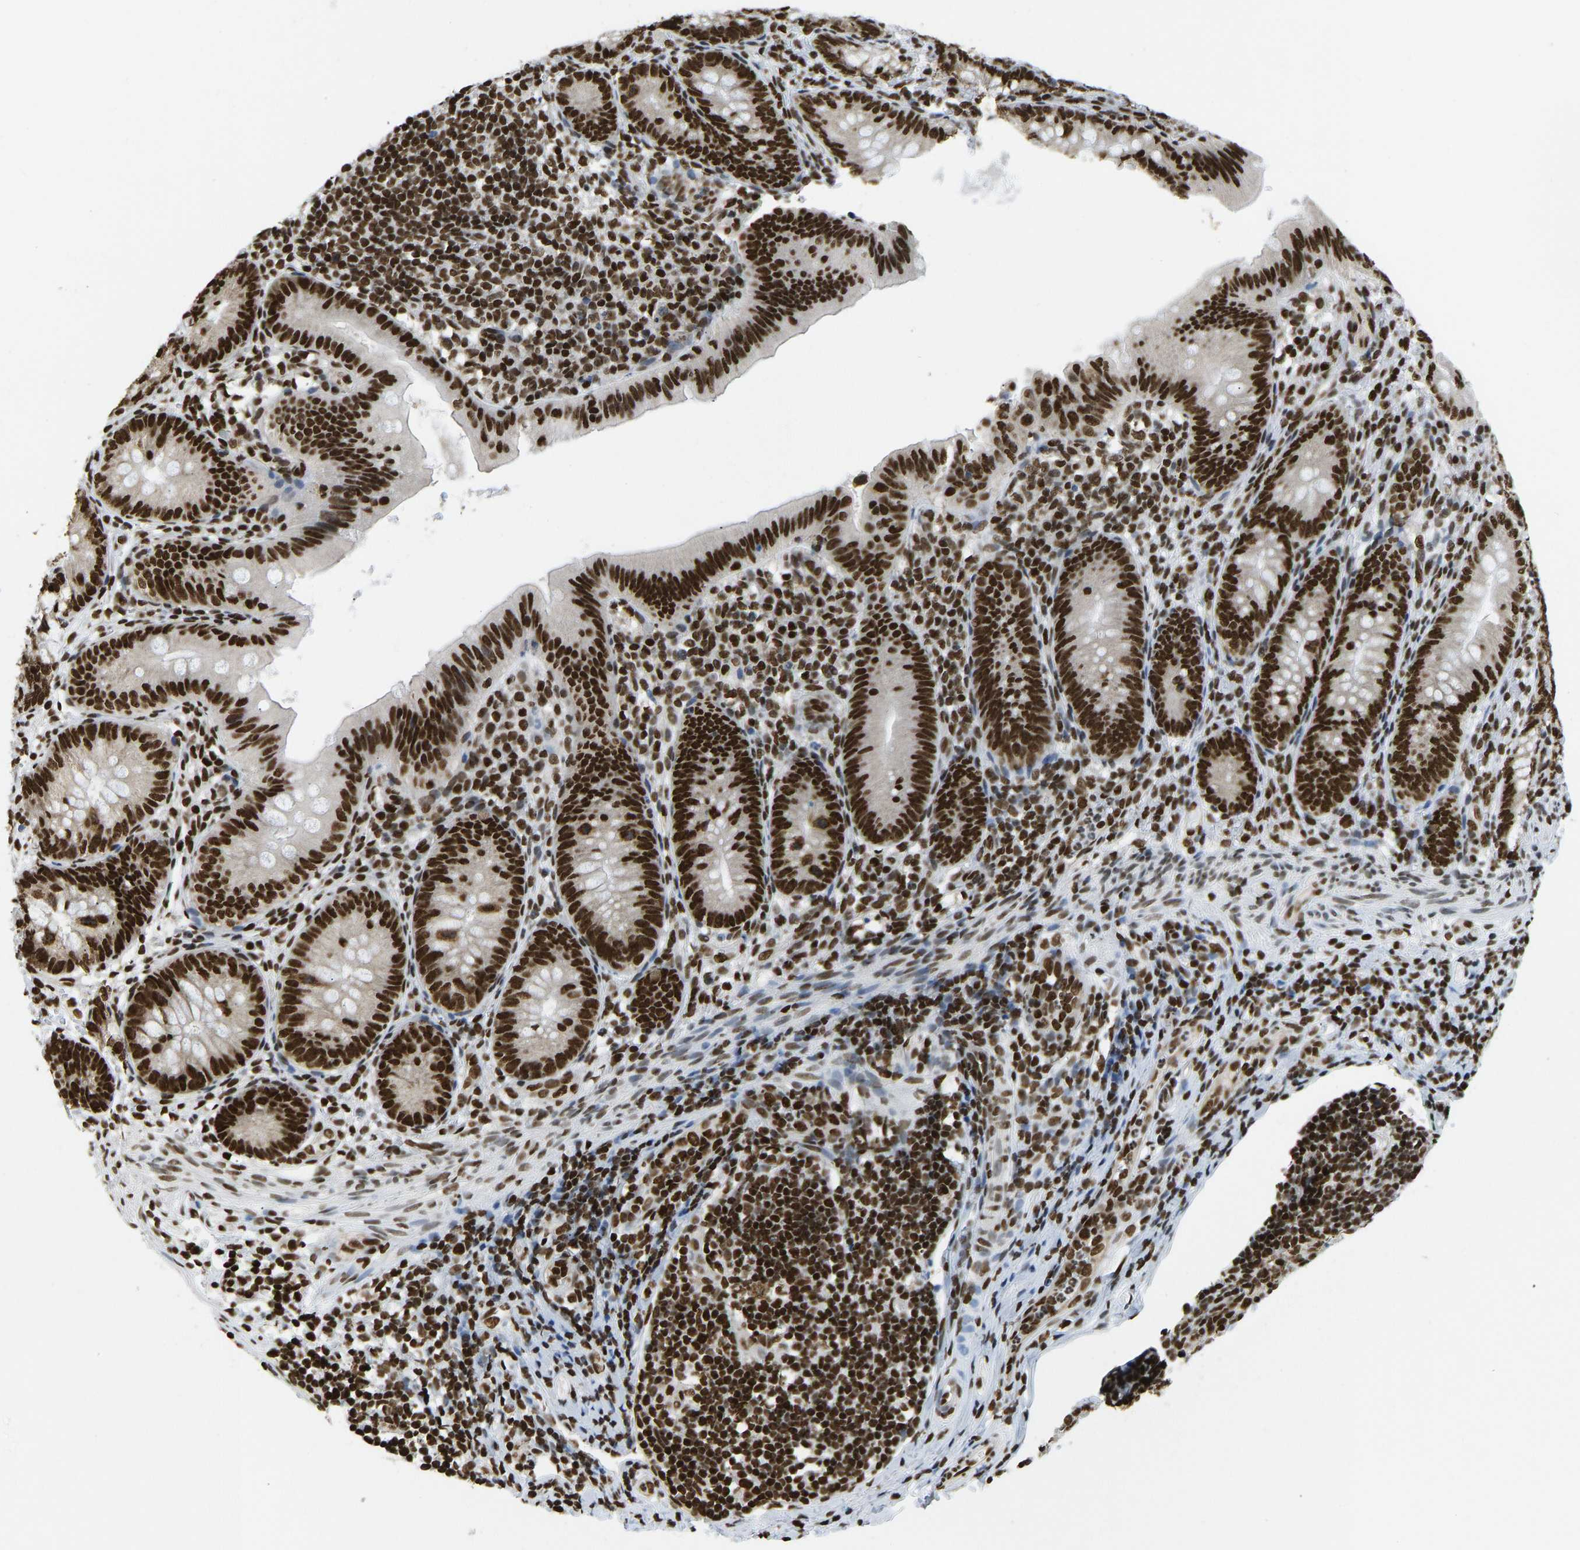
{"staining": {"intensity": "strong", "quantity": ">75%", "location": "nuclear"}, "tissue": "appendix", "cell_type": "Glandular cells", "image_type": "normal", "snomed": [{"axis": "morphology", "description": "Normal tissue, NOS"}, {"axis": "topography", "description": "Appendix"}], "caption": "IHC (DAB) staining of benign human appendix exhibits strong nuclear protein staining in about >75% of glandular cells. (Stains: DAB in brown, nuclei in blue, Microscopy: brightfield microscopy at high magnification).", "gene": "ZSCAN20", "patient": {"sex": "male", "age": 1}}